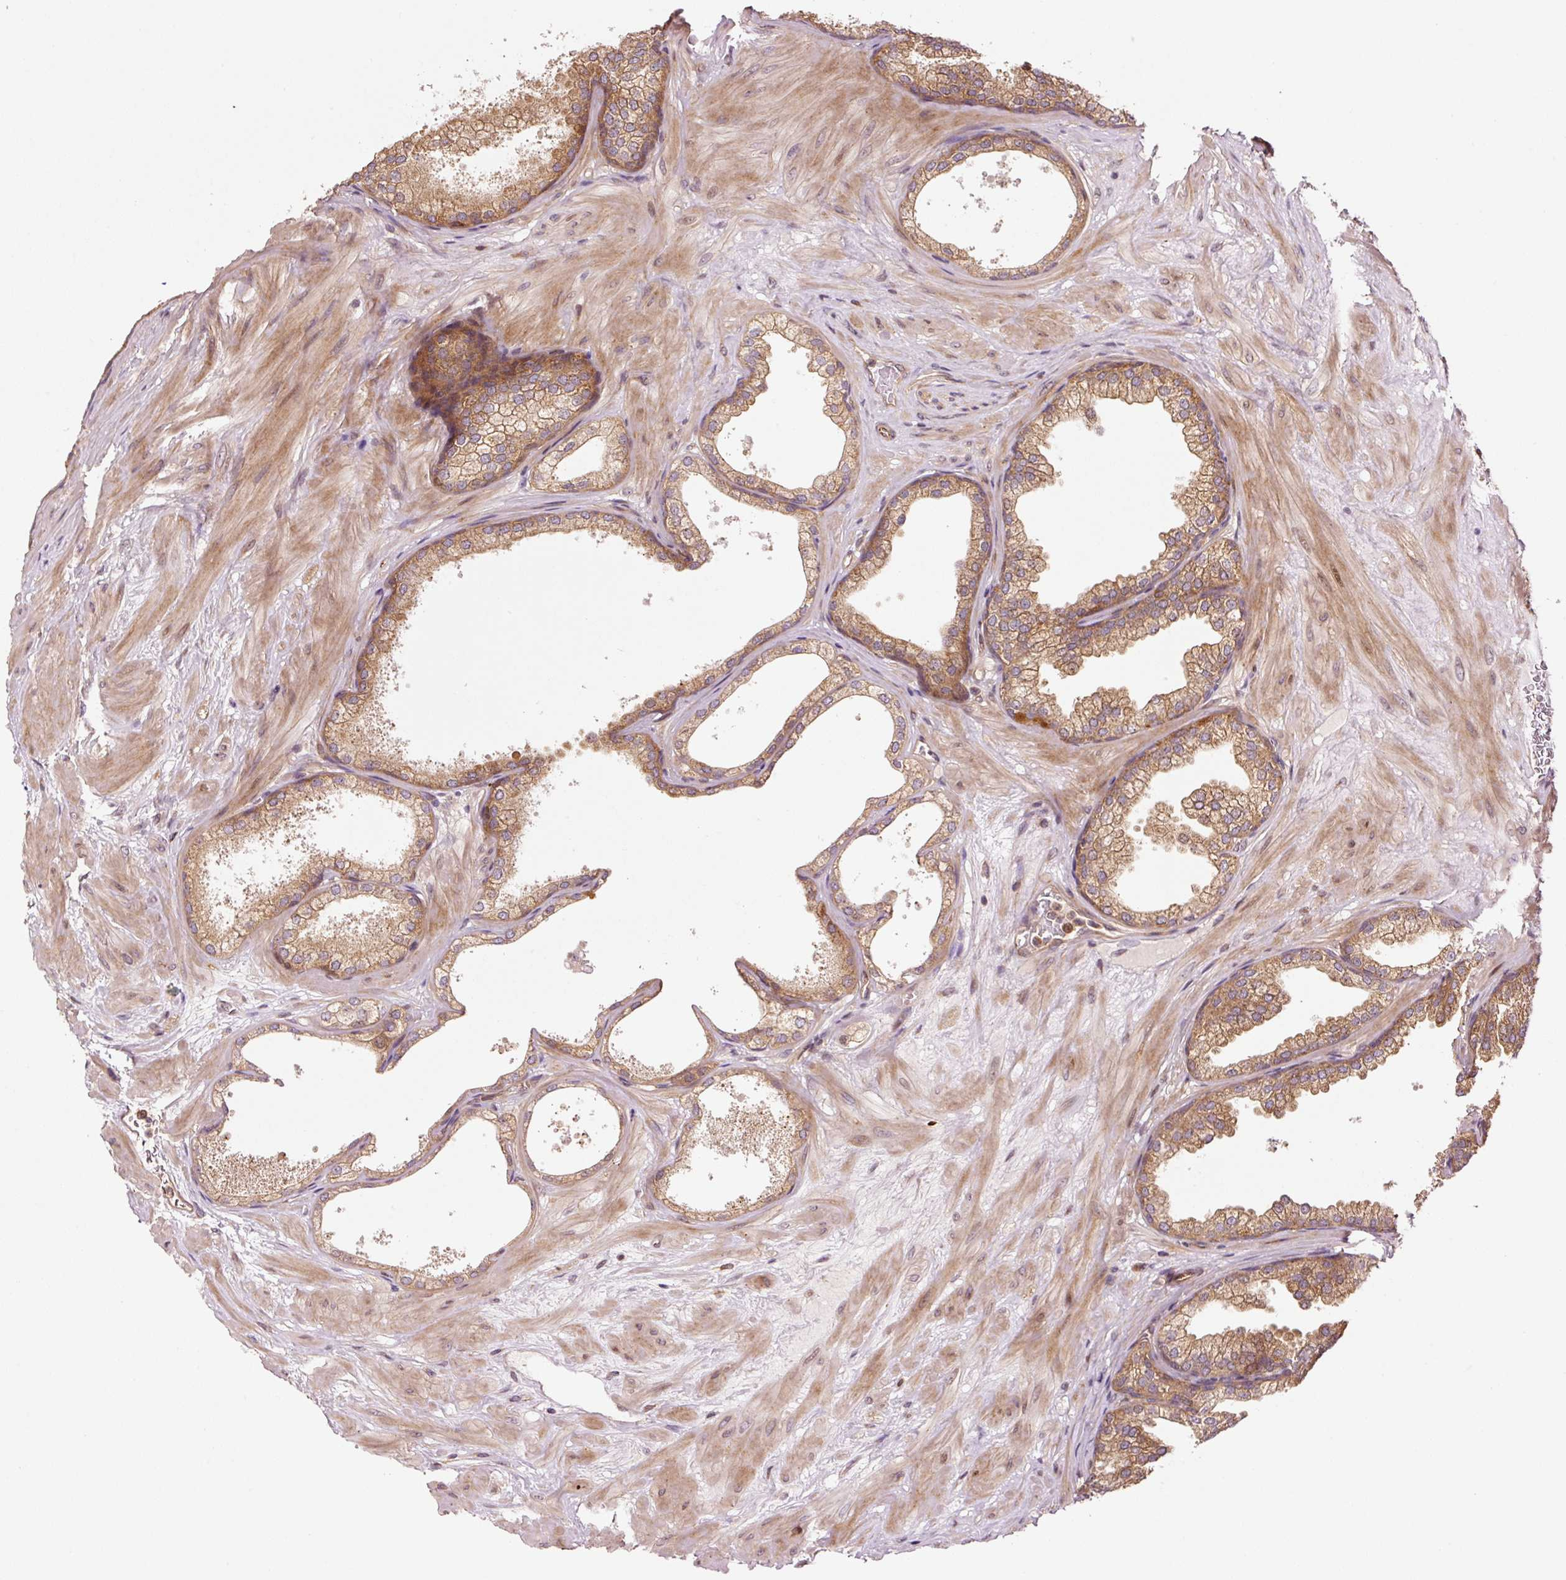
{"staining": {"intensity": "moderate", "quantity": ">75%", "location": "cytoplasmic/membranous"}, "tissue": "prostate", "cell_type": "Glandular cells", "image_type": "normal", "snomed": [{"axis": "morphology", "description": "Normal tissue, NOS"}, {"axis": "topography", "description": "Prostate"}], "caption": "A brown stain shows moderate cytoplasmic/membranous expression of a protein in glandular cells of normal prostate. (DAB (3,3'-diaminobenzidine) = brown stain, brightfield microscopy at high magnification).", "gene": "OXER1", "patient": {"sex": "male", "age": 37}}